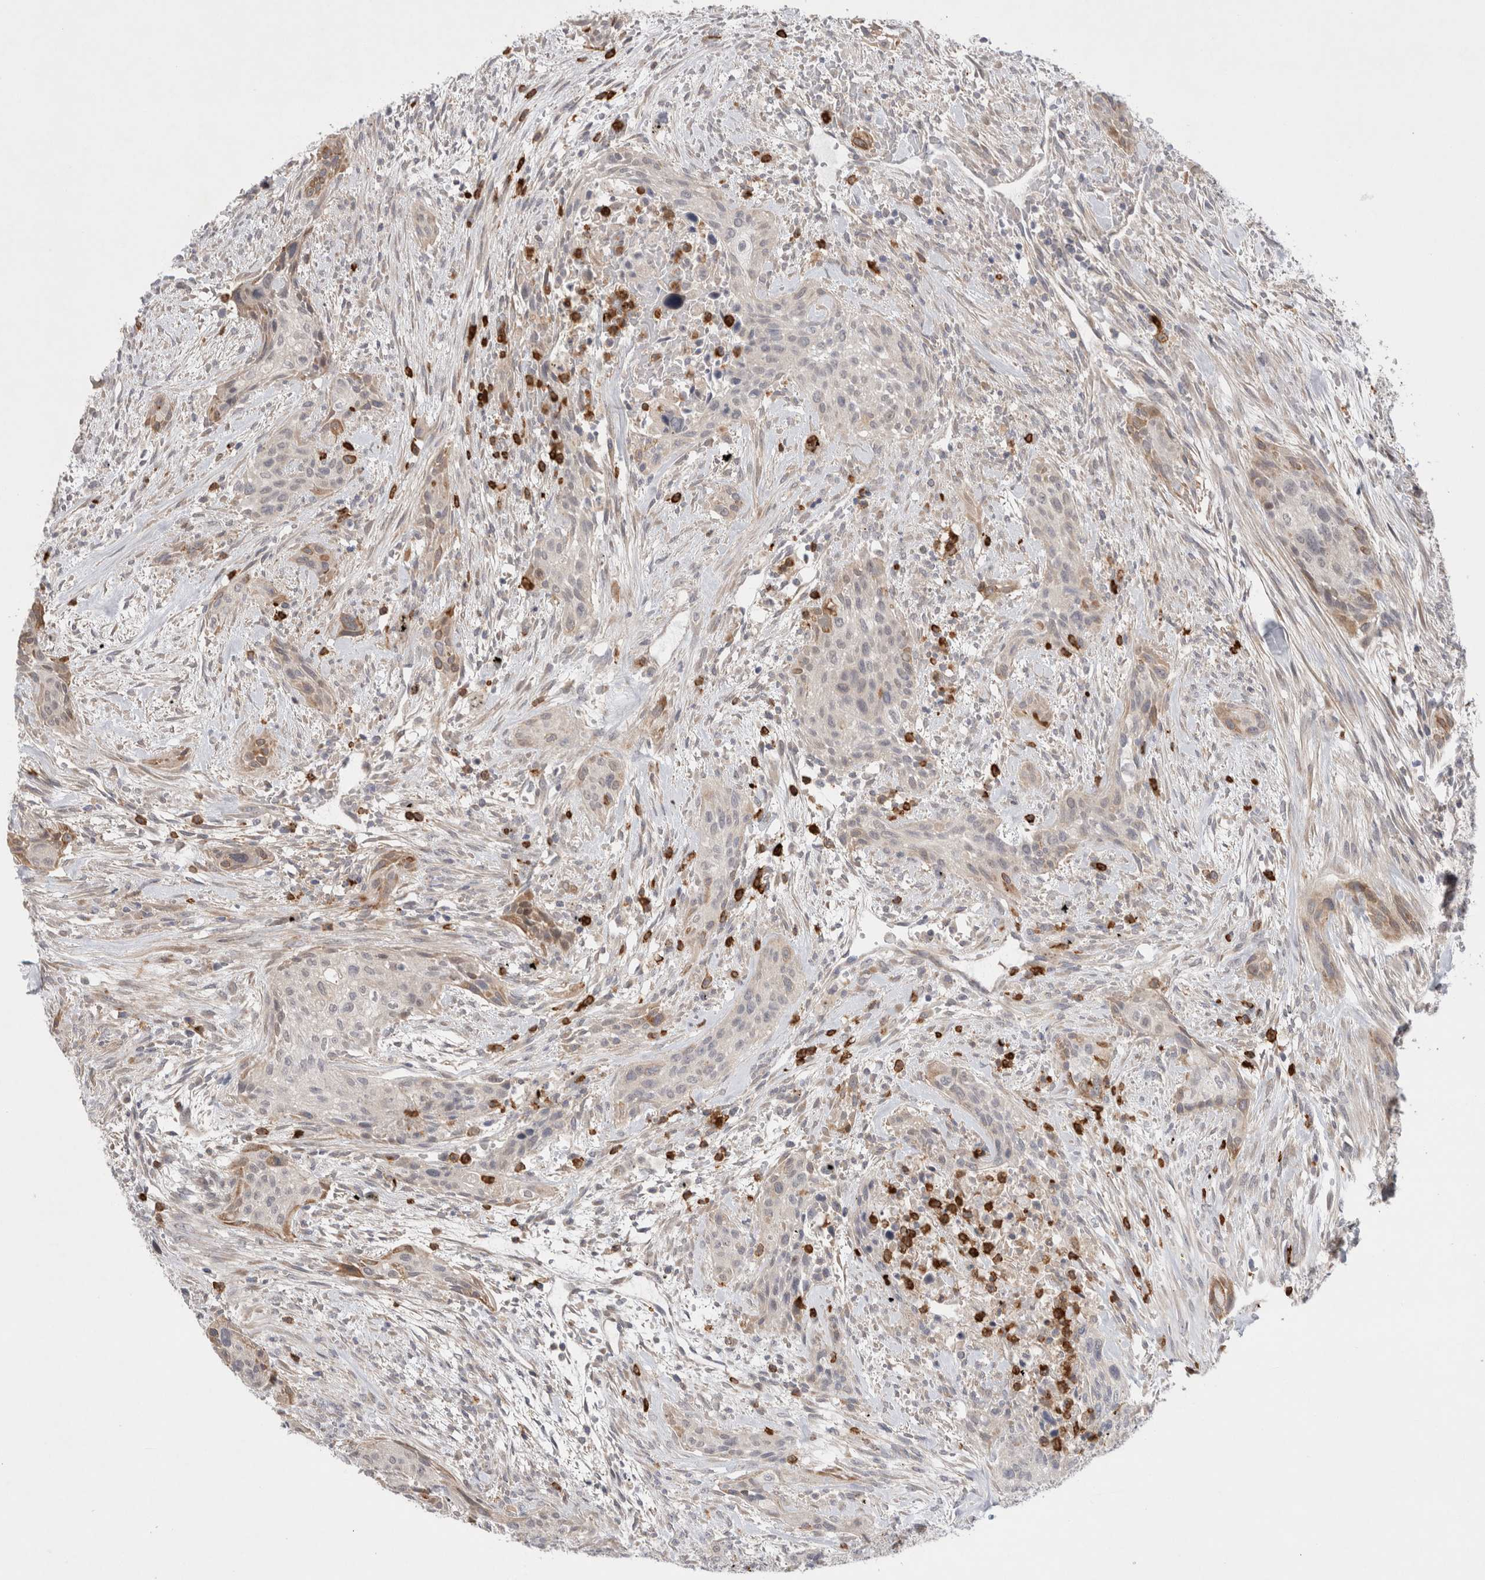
{"staining": {"intensity": "negative", "quantity": "none", "location": "none"}, "tissue": "urothelial cancer", "cell_type": "Tumor cells", "image_type": "cancer", "snomed": [{"axis": "morphology", "description": "Urothelial carcinoma, High grade"}, {"axis": "topography", "description": "Urinary bladder"}], "caption": "Tumor cells show no significant protein expression in high-grade urothelial carcinoma. (IHC, brightfield microscopy, high magnification).", "gene": "GSDMB", "patient": {"sex": "male", "age": 35}}